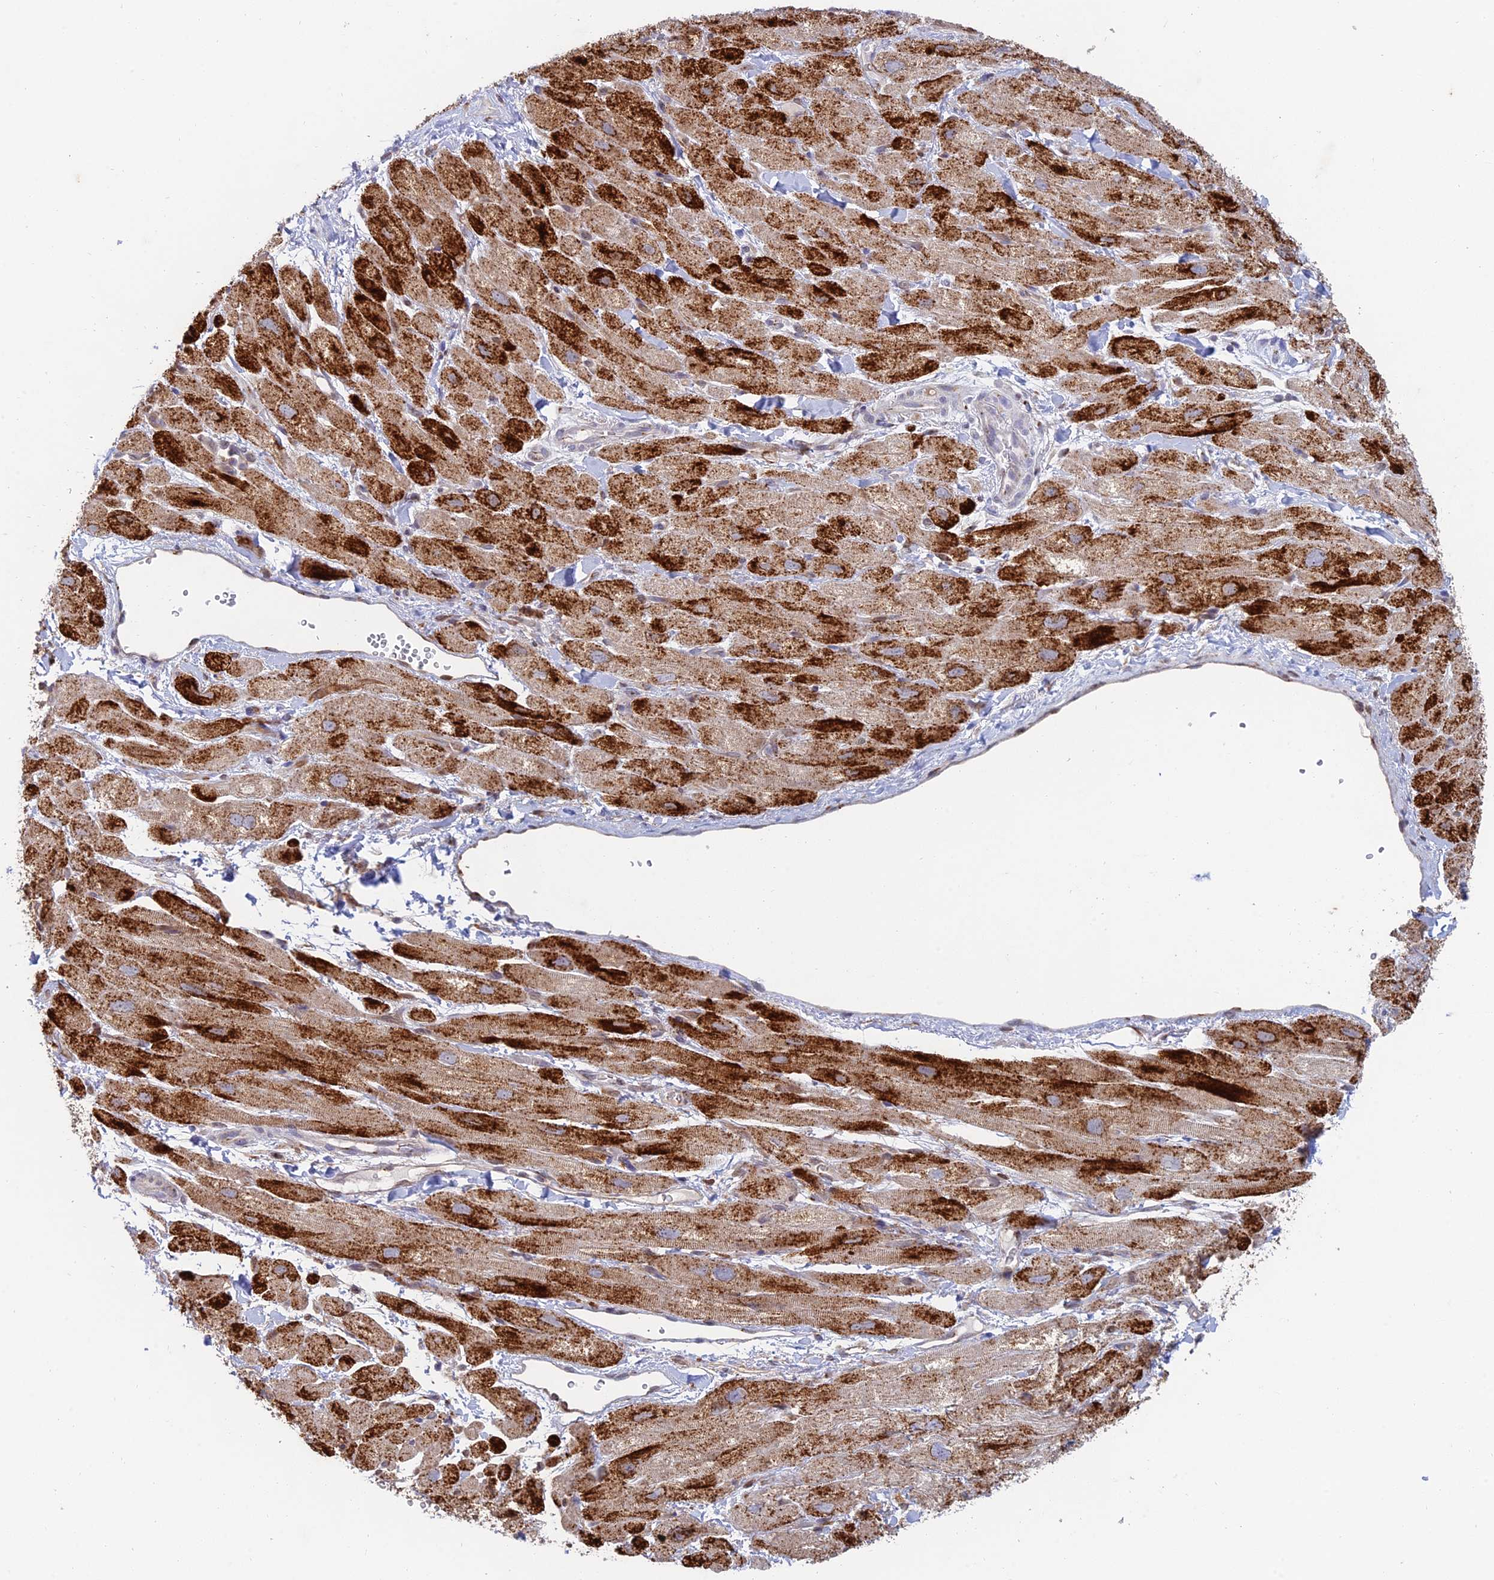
{"staining": {"intensity": "strong", "quantity": "25%-75%", "location": "cytoplasmic/membranous"}, "tissue": "heart muscle", "cell_type": "Cardiomyocytes", "image_type": "normal", "snomed": [{"axis": "morphology", "description": "Normal tissue, NOS"}, {"axis": "topography", "description": "Heart"}], "caption": "Immunohistochemical staining of normal heart muscle displays 25%-75% levels of strong cytoplasmic/membranous protein positivity in about 25%-75% of cardiomyocytes. Immunohistochemistry stains the protein of interest in brown and the nuclei are stained blue.", "gene": "ENSG00000267561", "patient": {"sex": "male", "age": 65}}